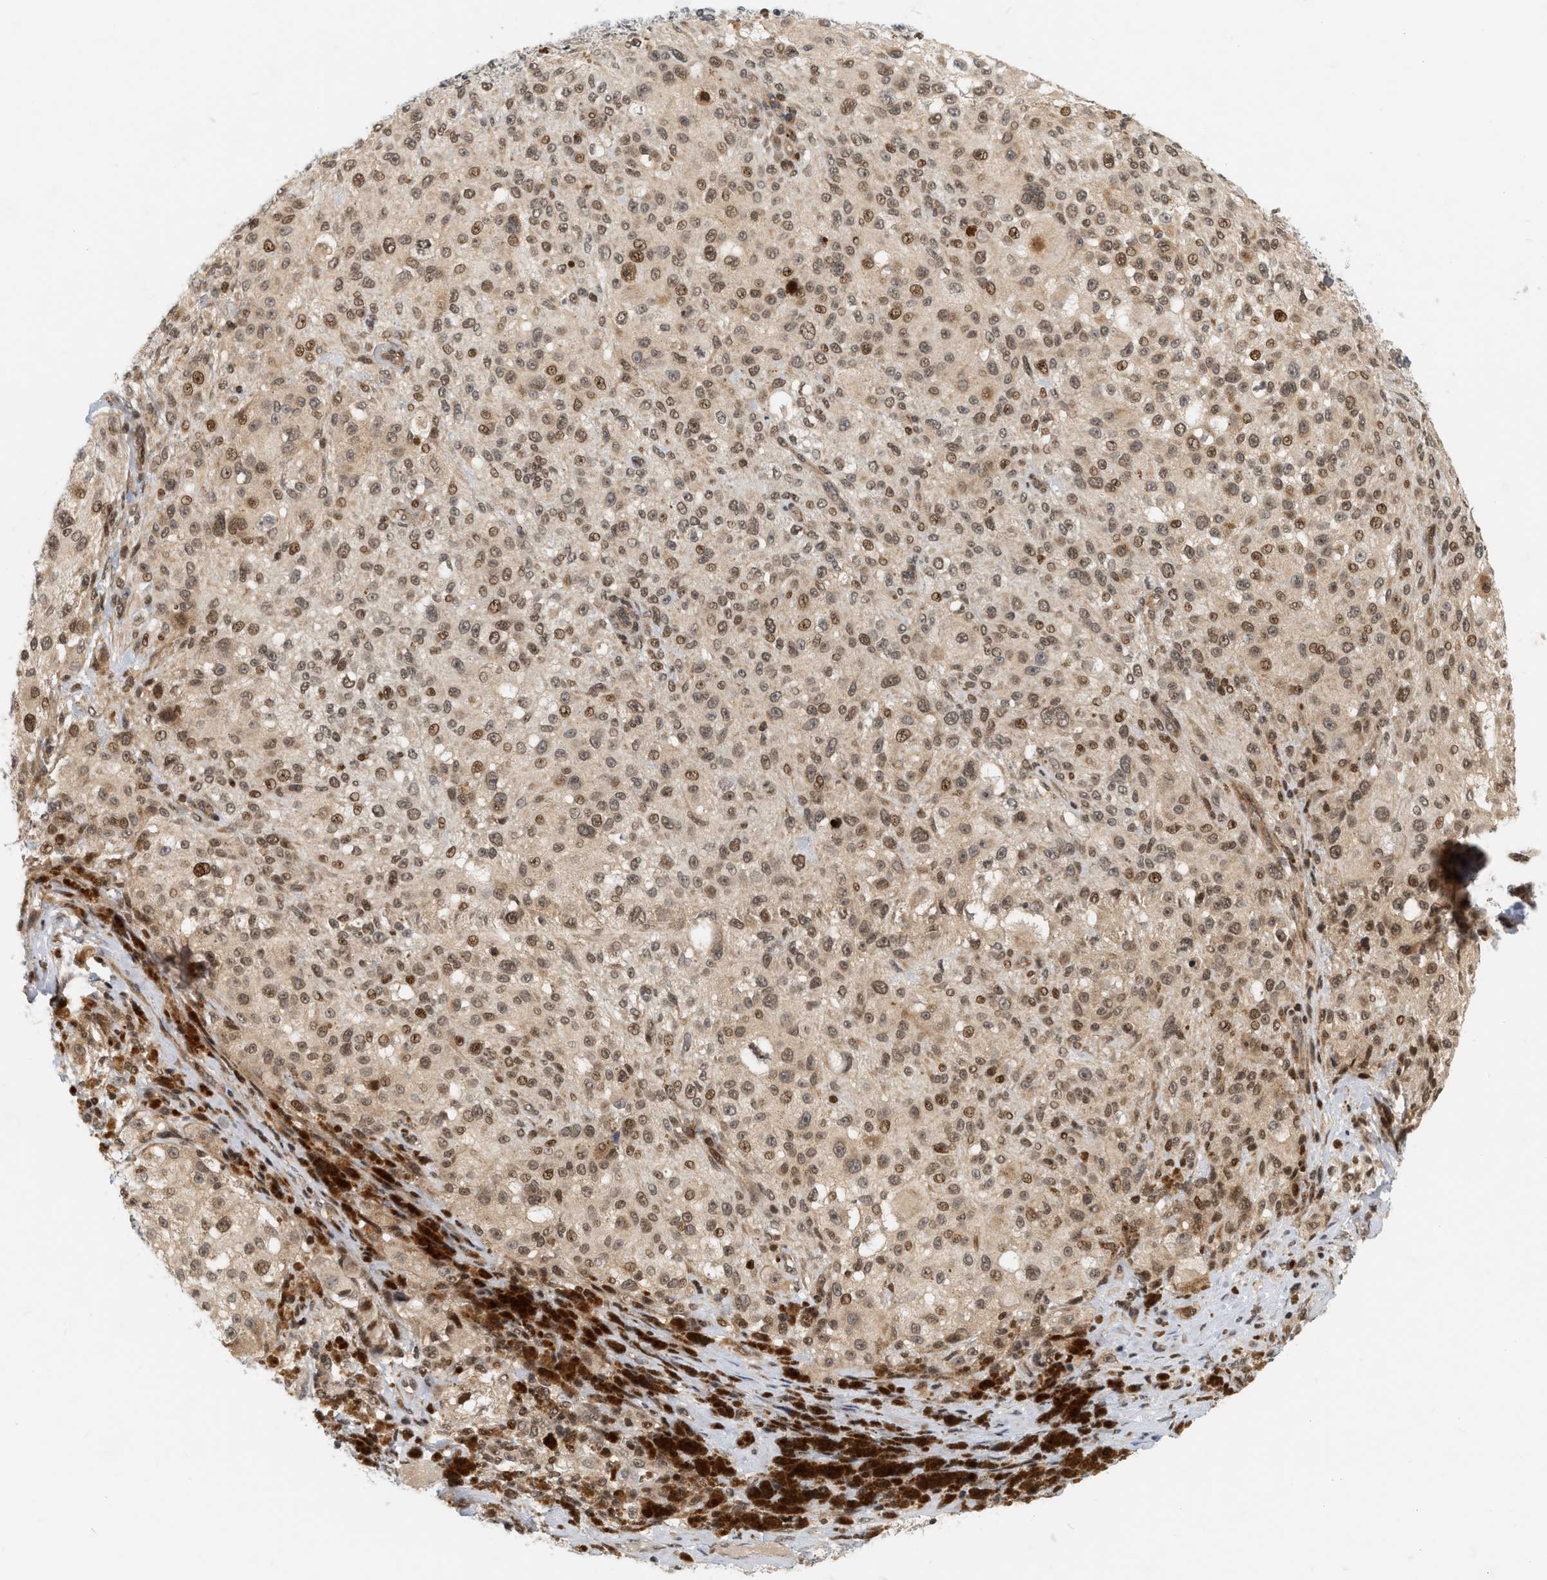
{"staining": {"intensity": "moderate", "quantity": ">75%", "location": "cytoplasmic/membranous,nuclear"}, "tissue": "melanoma", "cell_type": "Tumor cells", "image_type": "cancer", "snomed": [{"axis": "morphology", "description": "Necrosis, NOS"}, {"axis": "morphology", "description": "Malignant melanoma, NOS"}, {"axis": "topography", "description": "Skin"}], "caption": "Immunohistochemistry (IHC) micrograph of malignant melanoma stained for a protein (brown), which shows medium levels of moderate cytoplasmic/membranous and nuclear staining in approximately >75% of tumor cells.", "gene": "NFE2L2", "patient": {"sex": "female", "age": 87}}